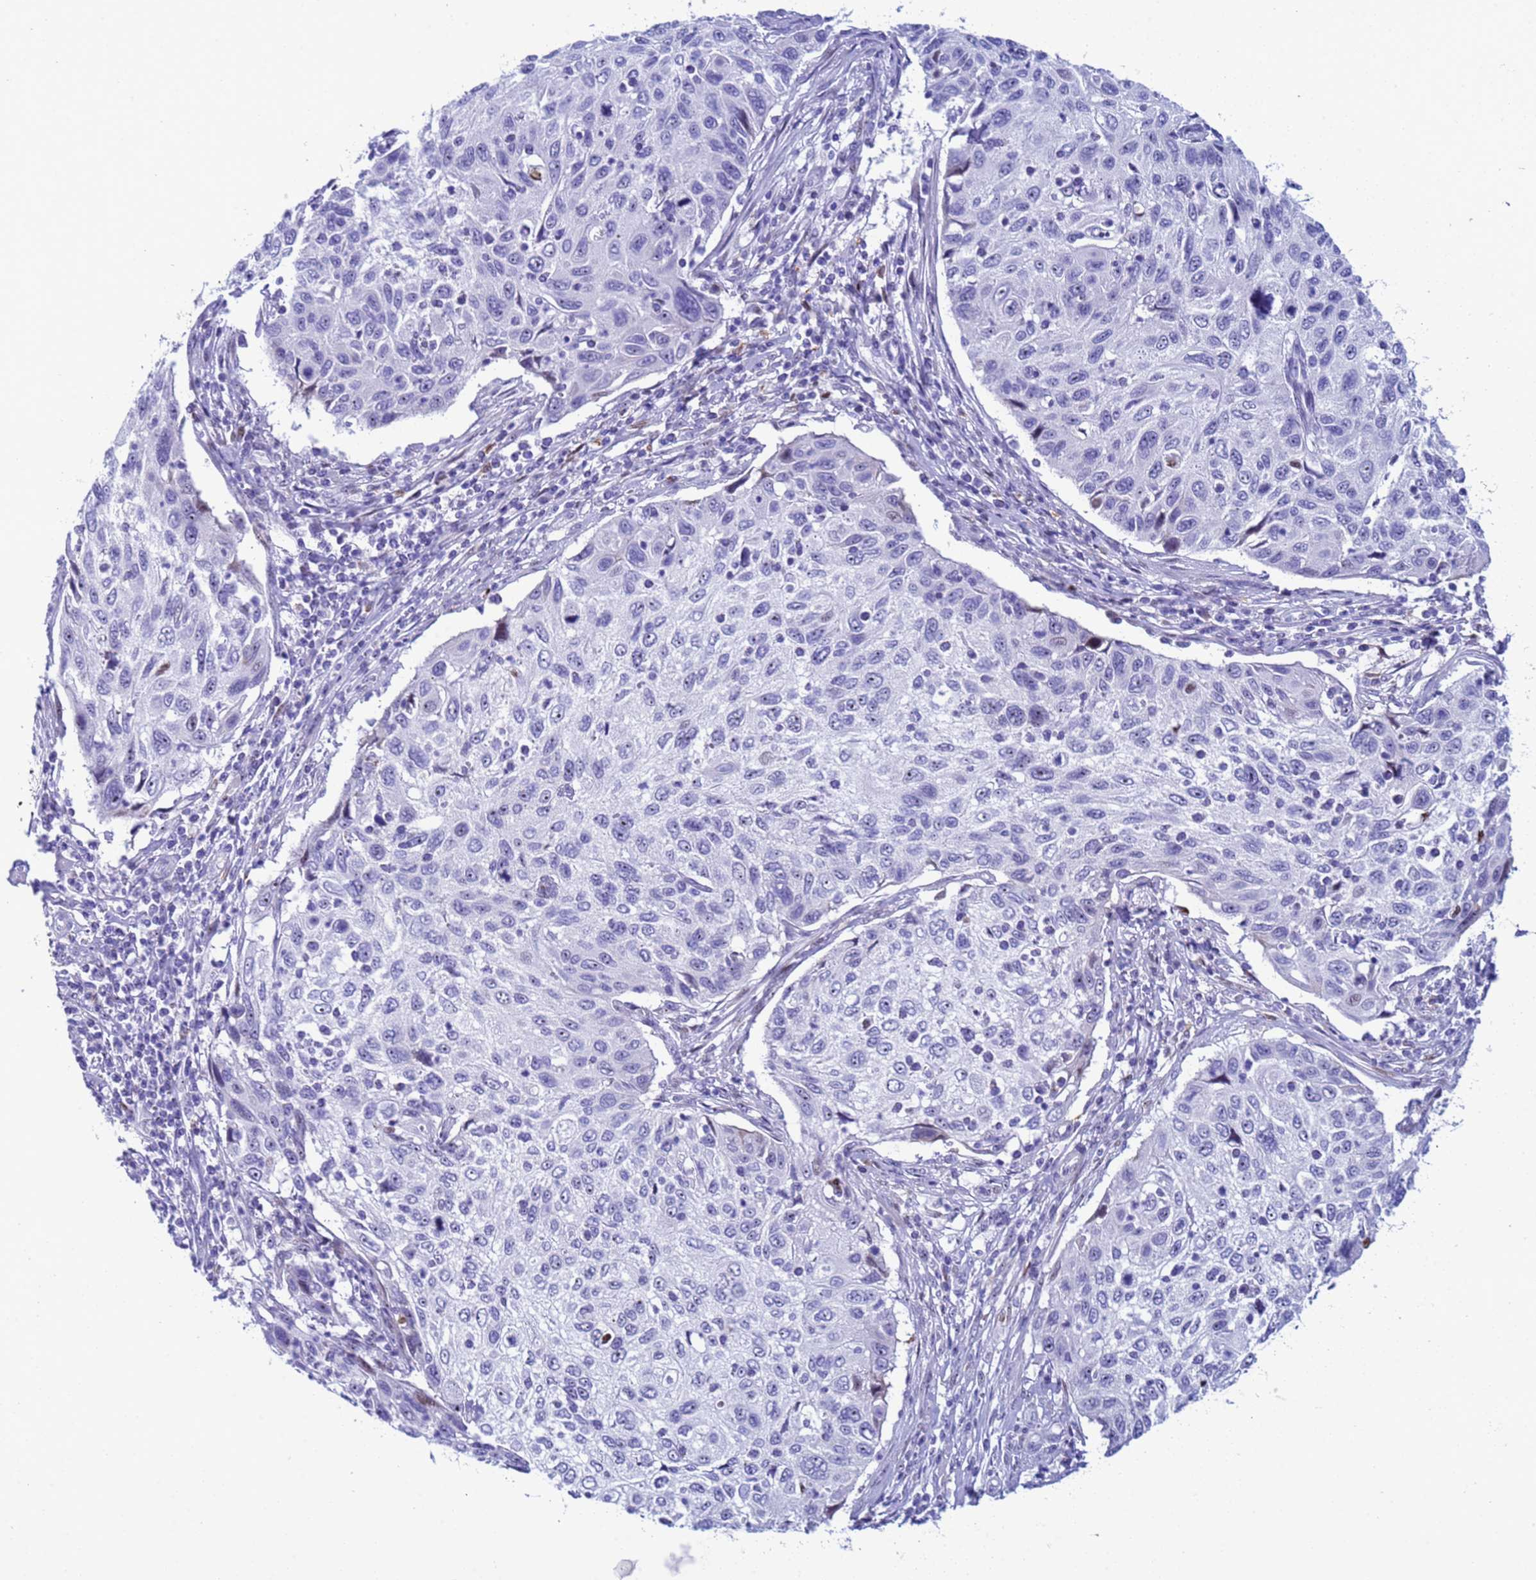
{"staining": {"intensity": "negative", "quantity": "none", "location": "none"}, "tissue": "cervical cancer", "cell_type": "Tumor cells", "image_type": "cancer", "snomed": [{"axis": "morphology", "description": "Squamous cell carcinoma, NOS"}, {"axis": "topography", "description": "Cervix"}], "caption": "Immunohistochemistry micrograph of neoplastic tissue: human cervical cancer (squamous cell carcinoma) stained with DAB (3,3'-diaminobenzidine) exhibits no significant protein staining in tumor cells. (Stains: DAB (3,3'-diaminobenzidine) immunohistochemistry (IHC) with hematoxylin counter stain, Microscopy: brightfield microscopy at high magnification).", "gene": "POP5", "patient": {"sex": "female", "age": 70}}